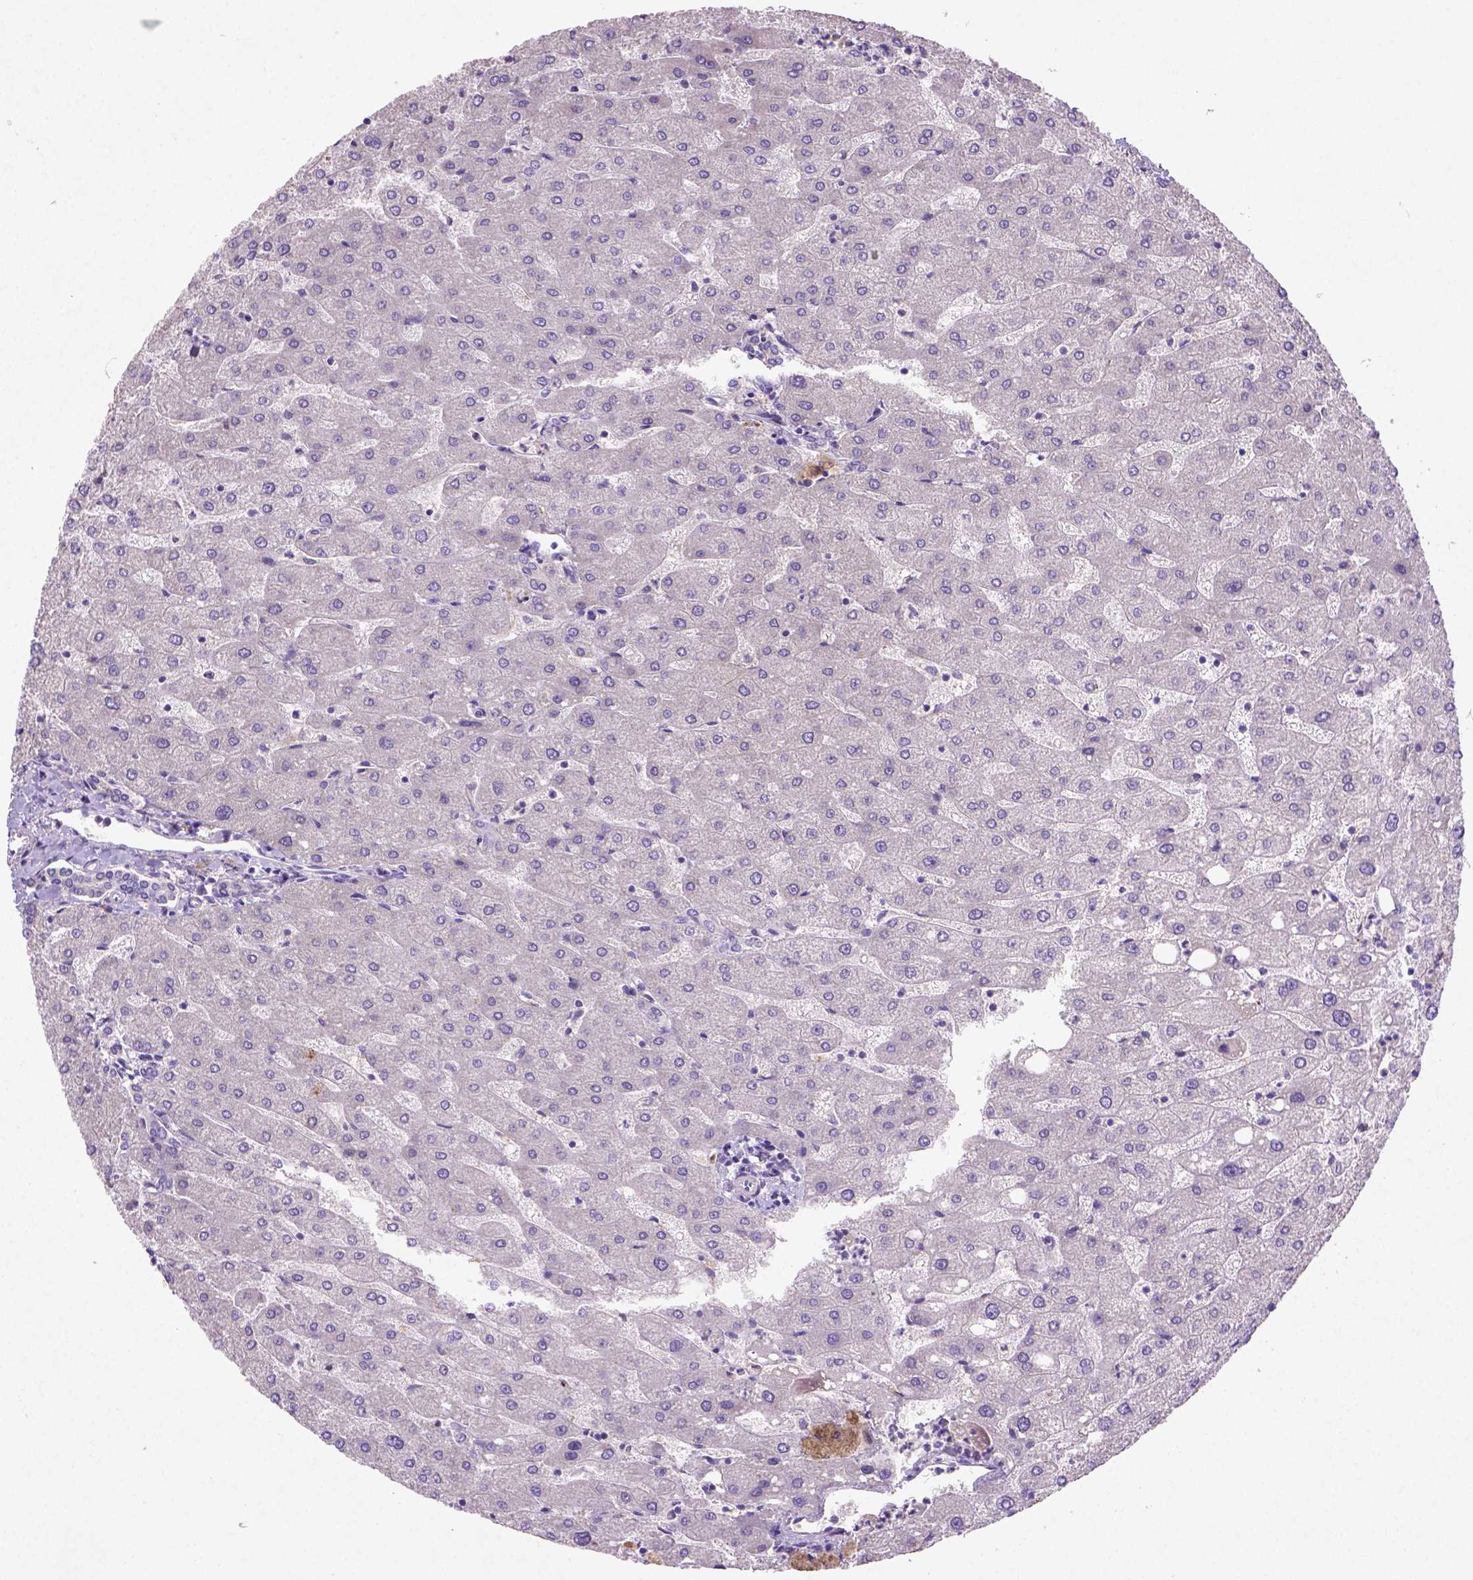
{"staining": {"intensity": "negative", "quantity": "none", "location": "none"}, "tissue": "liver", "cell_type": "Cholangiocytes", "image_type": "normal", "snomed": [{"axis": "morphology", "description": "Normal tissue, NOS"}, {"axis": "topography", "description": "Liver"}], "caption": "A micrograph of liver stained for a protein reveals no brown staining in cholangiocytes. (DAB IHC visualized using brightfield microscopy, high magnification).", "gene": "NUDT2", "patient": {"sex": "male", "age": 67}}